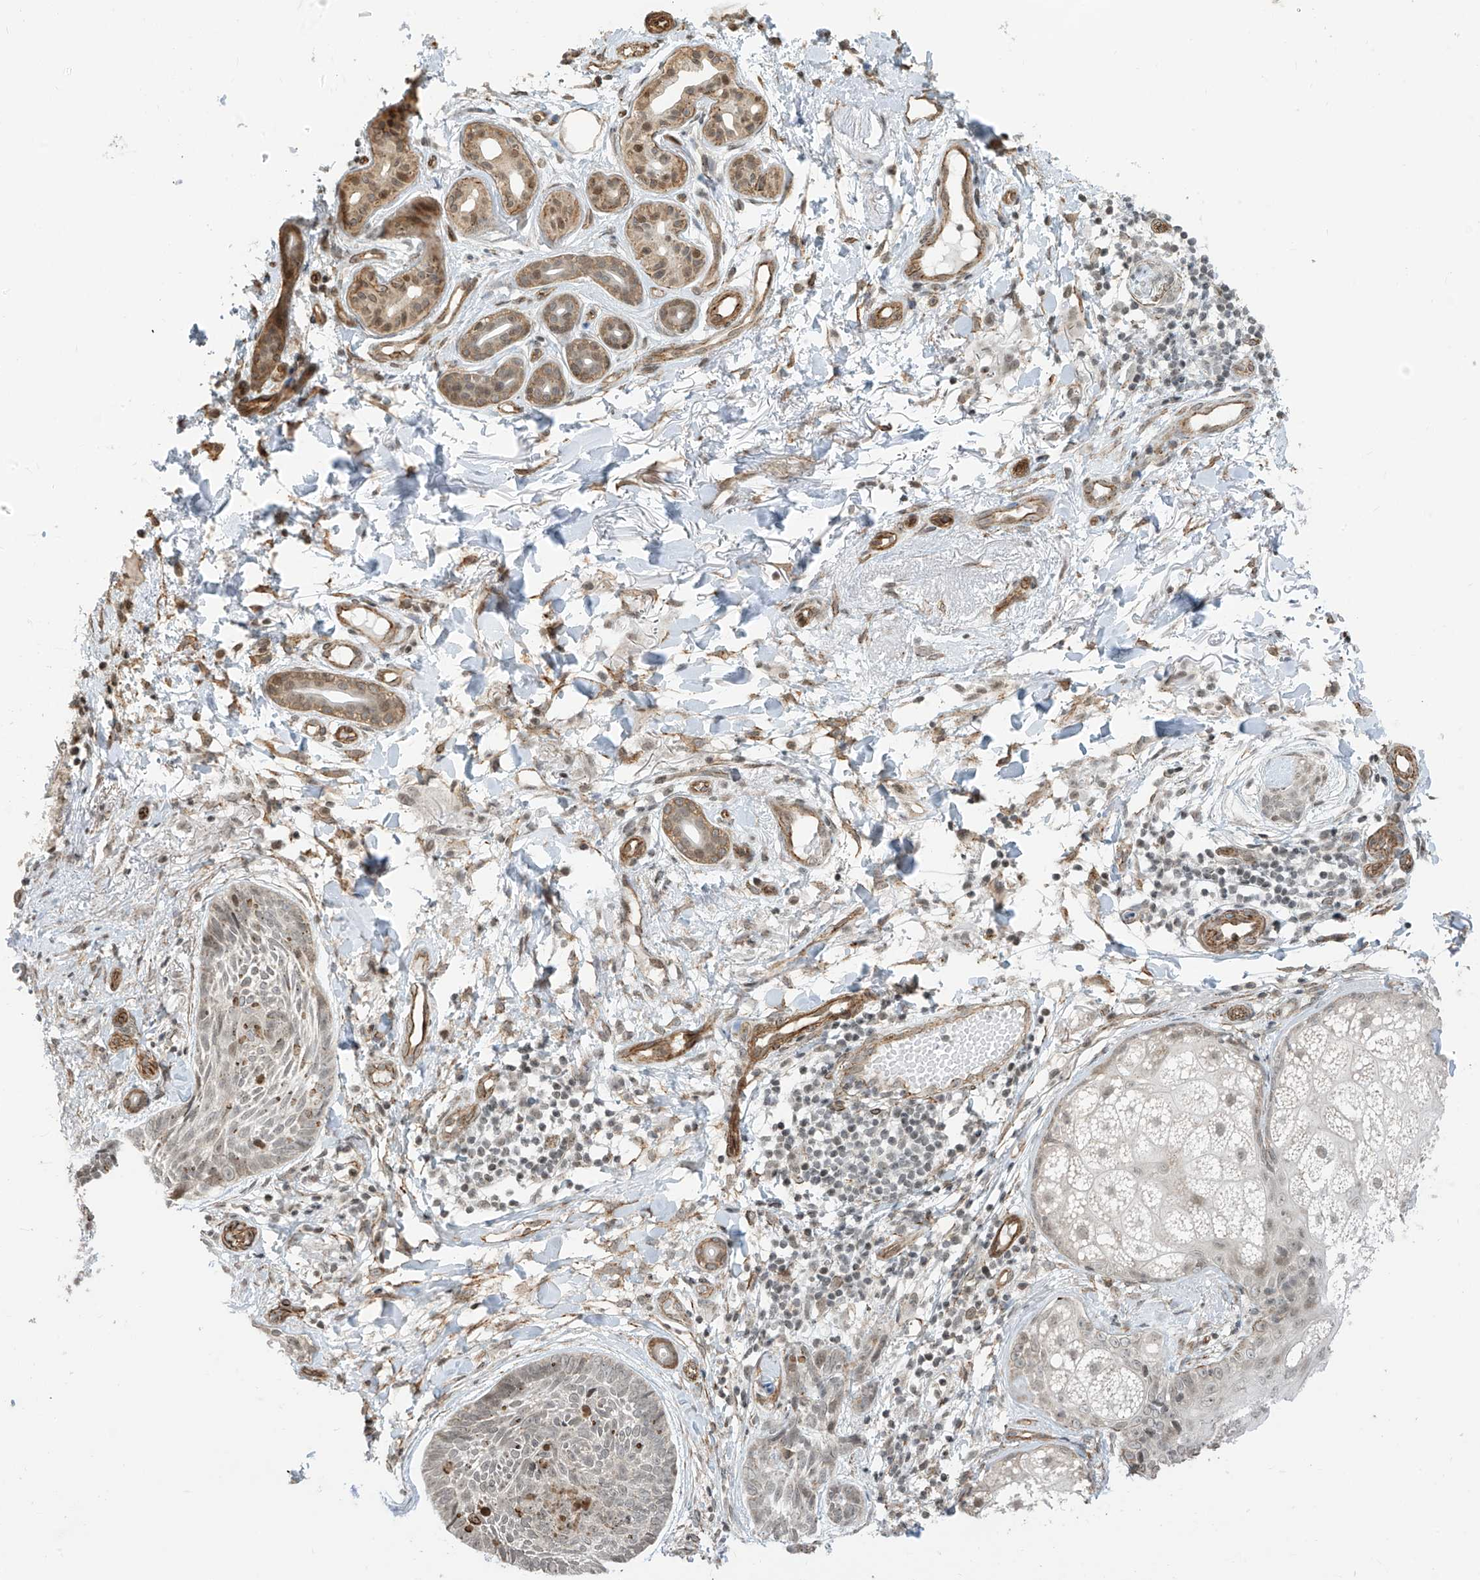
{"staining": {"intensity": "weak", "quantity": "<25%", "location": "nuclear"}, "tissue": "skin cancer", "cell_type": "Tumor cells", "image_type": "cancer", "snomed": [{"axis": "morphology", "description": "Basal cell carcinoma"}, {"axis": "topography", "description": "Skin"}], "caption": "There is no significant positivity in tumor cells of skin cancer.", "gene": "METAP1D", "patient": {"sex": "male", "age": 85}}